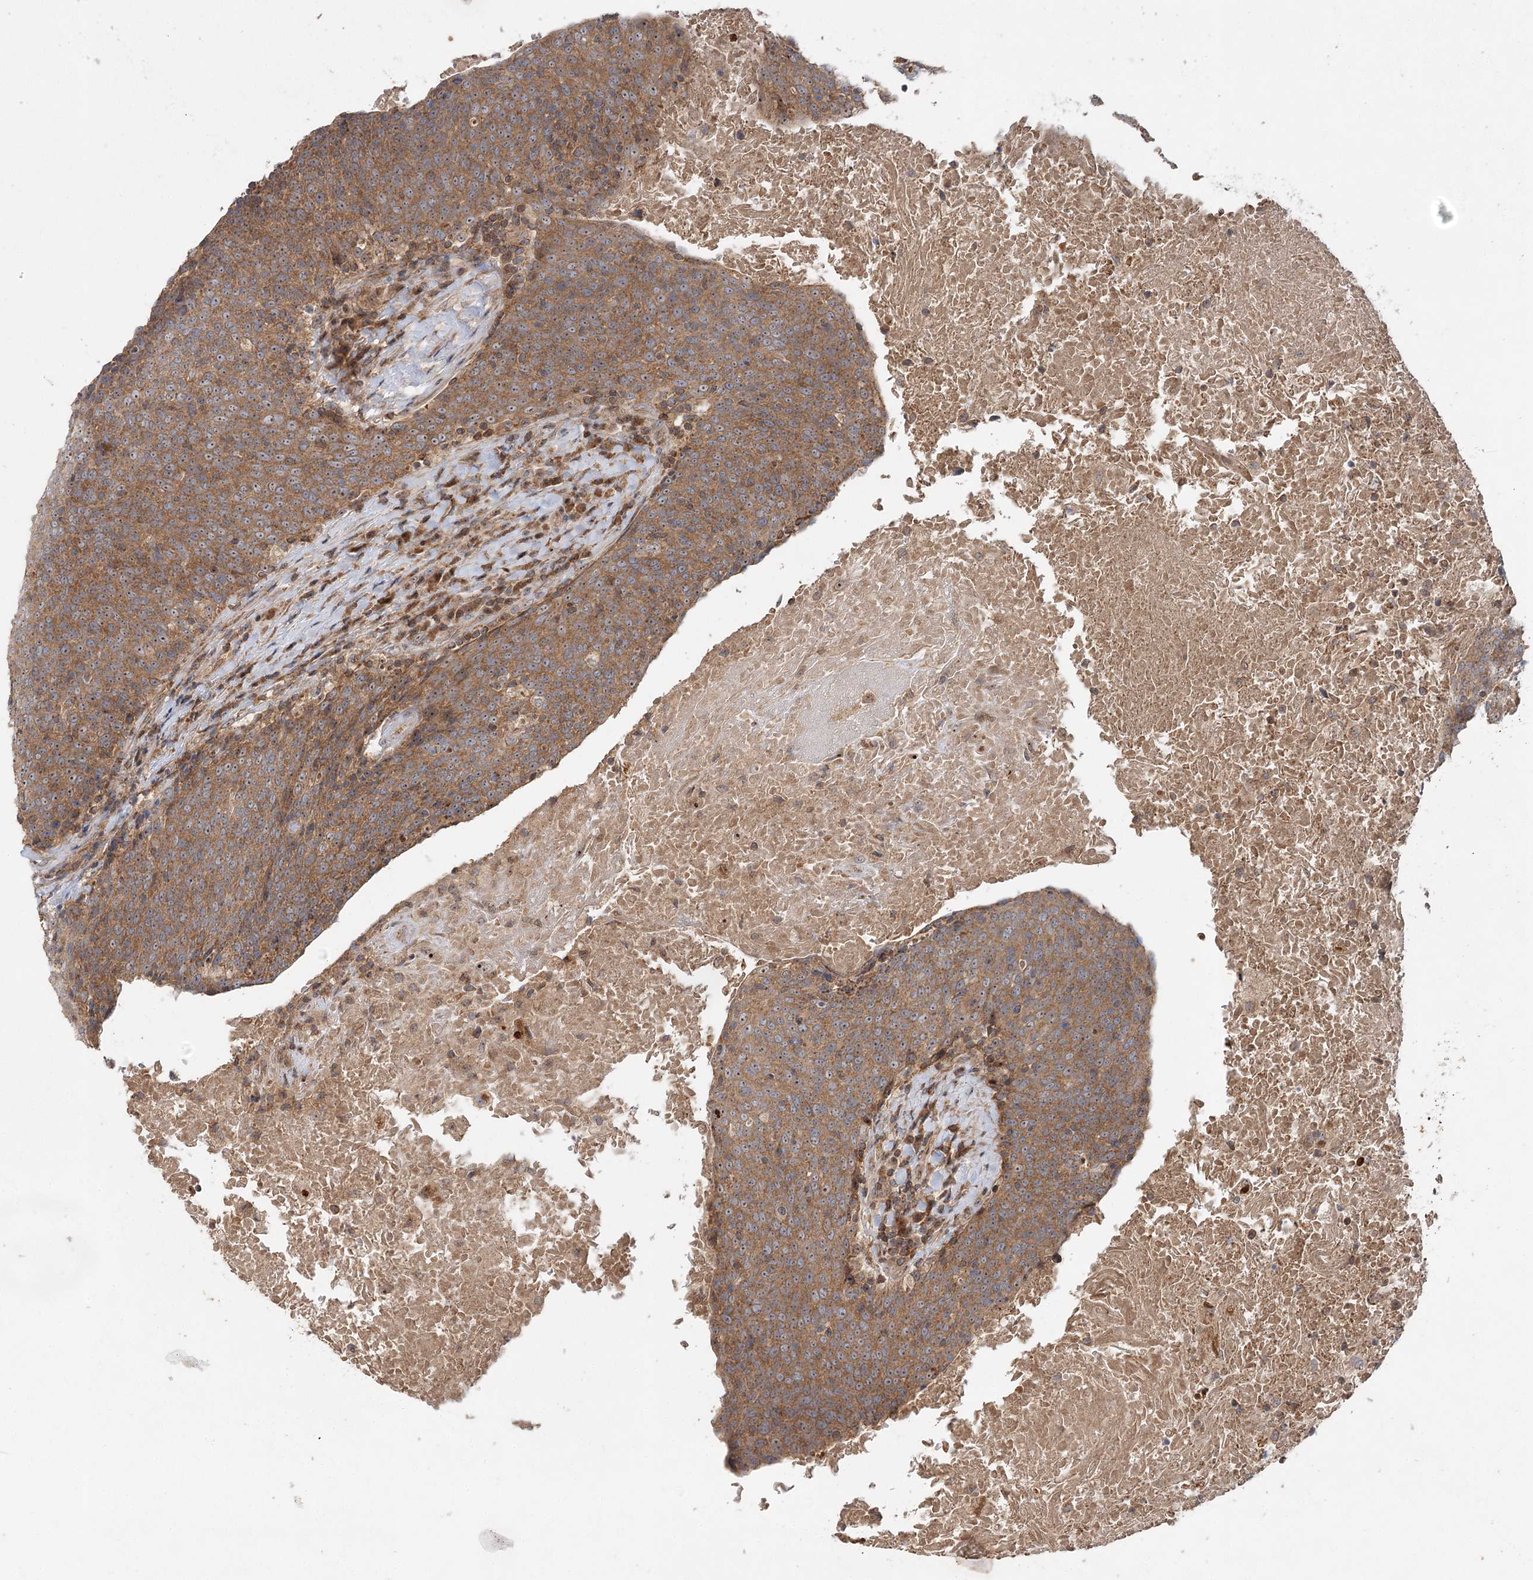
{"staining": {"intensity": "moderate", "quantity": ">75%", "location": "cytoplasmic/membranous,nuclear"}, "tissue": "head and neck cancer", "cell_type": "Tumor cells", "image_type": "cancer", "snomed": [{"axis": "morphology", "description": "Squamous cell carcinoma, NOS"}, {"axis": "morphology", "description": "Squamous cell carcinoma, metastatic, NOS"}, {"axis": "topography", "description": "Lymph node"}, {"axis": "topography", "description": "Head-Neck"}], "caption": "A brown stain labels moderate cytoplasmic/membranous and nuclear expression of a protein in human head and neck metastatic squamous cell carcinoma tumor cells.", "gene": "RAPGEF6", "patient": {"sex": "male", "age": 62}}